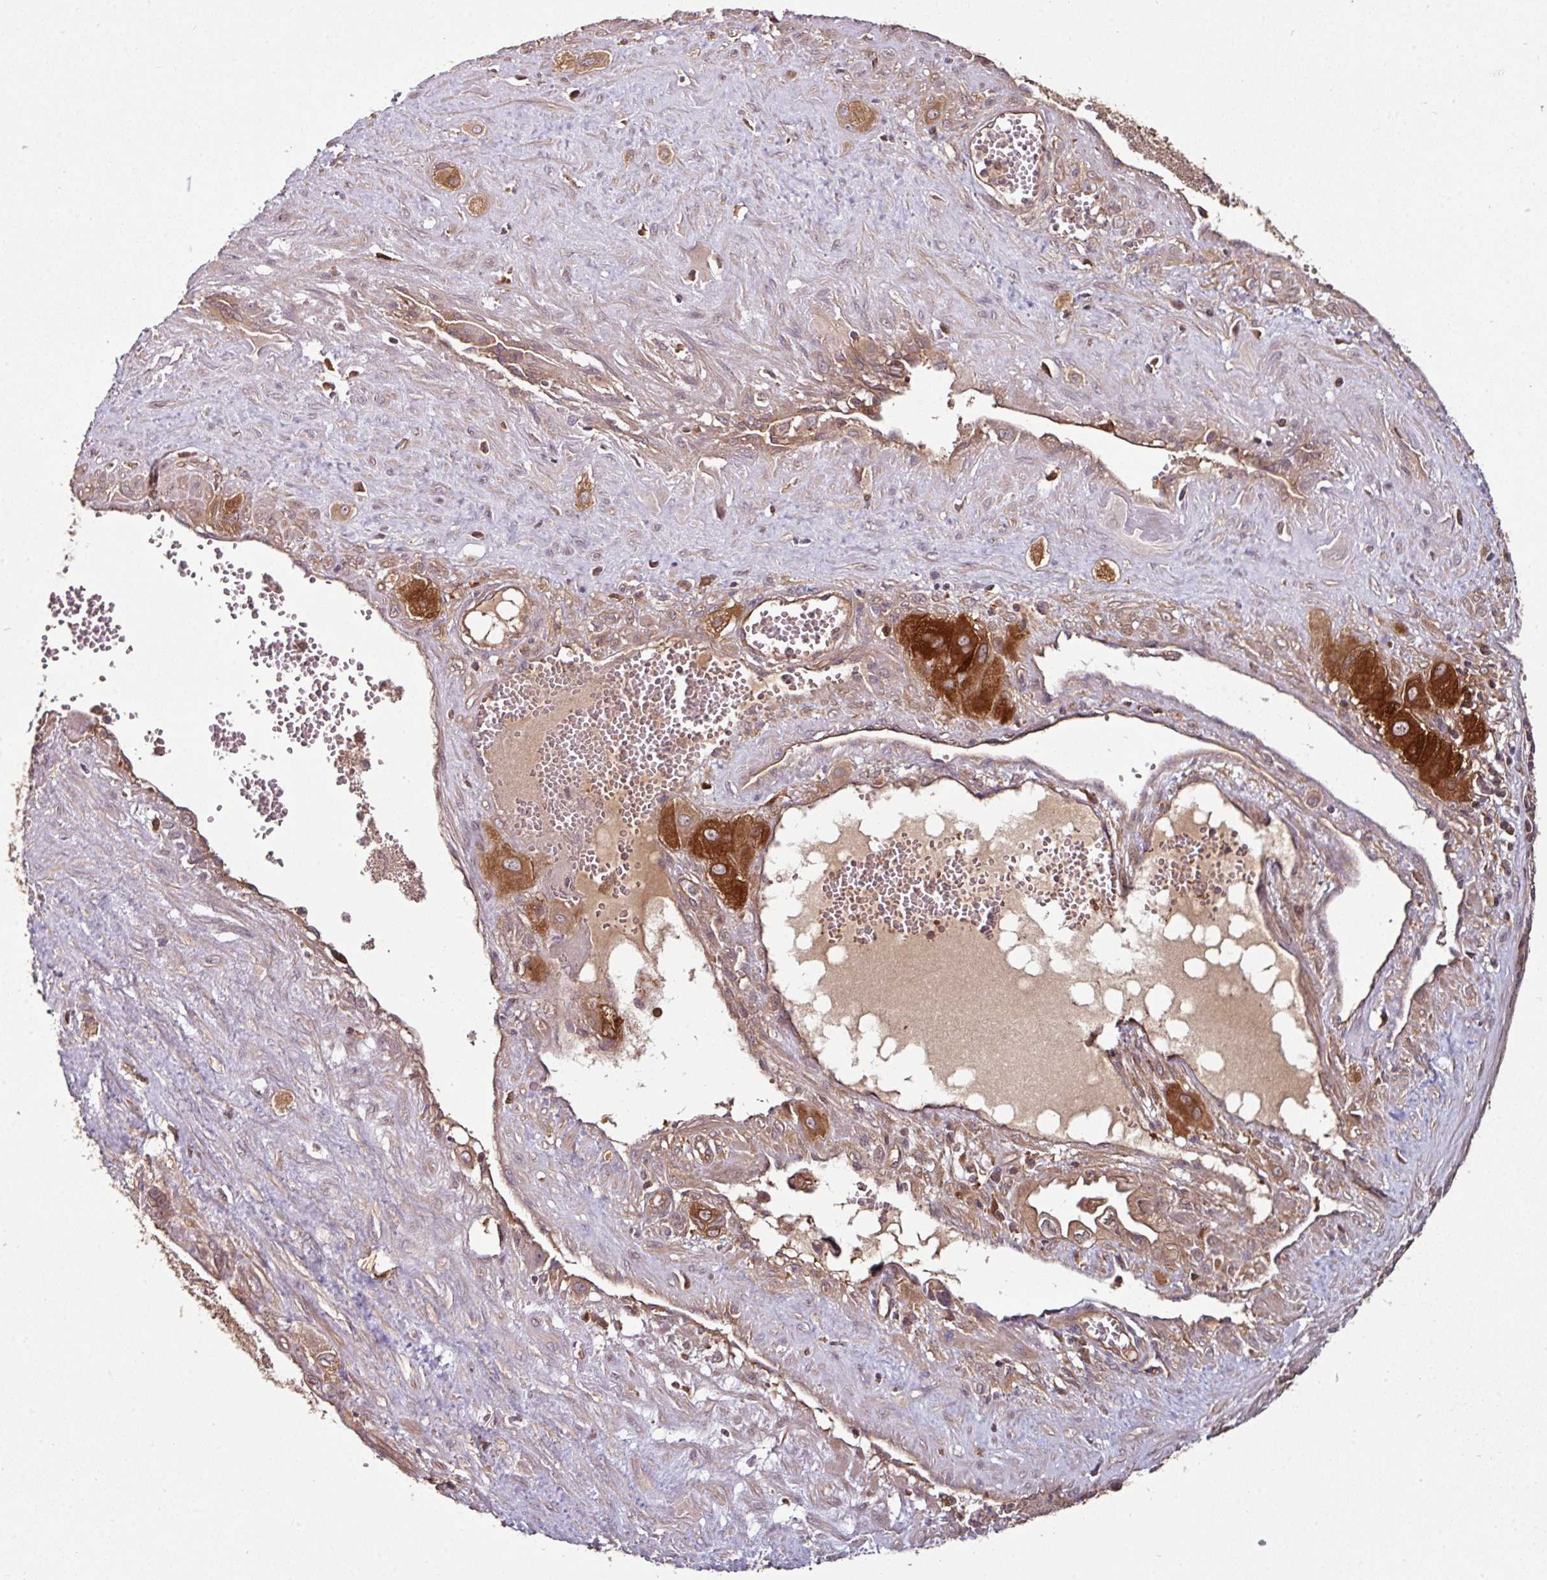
{"staining": {"intensity": "strong", "quantity": ">75%", "location": "cytoplasmic/membranous"}, "tissue": "cervical cancer", "cell_type": "Tumor cells", "image_type": "cancer", "snomed": [{"axis": "morphology", "description": "Squamous cell carcinoma, NOS"}, {"axis": "topography", "description": "Cervix"}], "caption": "Protein staining reveals strong cytoplasmic/membranous expression in approximately >75% of tumor cells in cervical cancer. (brown staining indicates protein expression, while blue staining denotes nuclei).", "gene": "GNPDA1", "patient": {"sex": "female", "age": 34}}